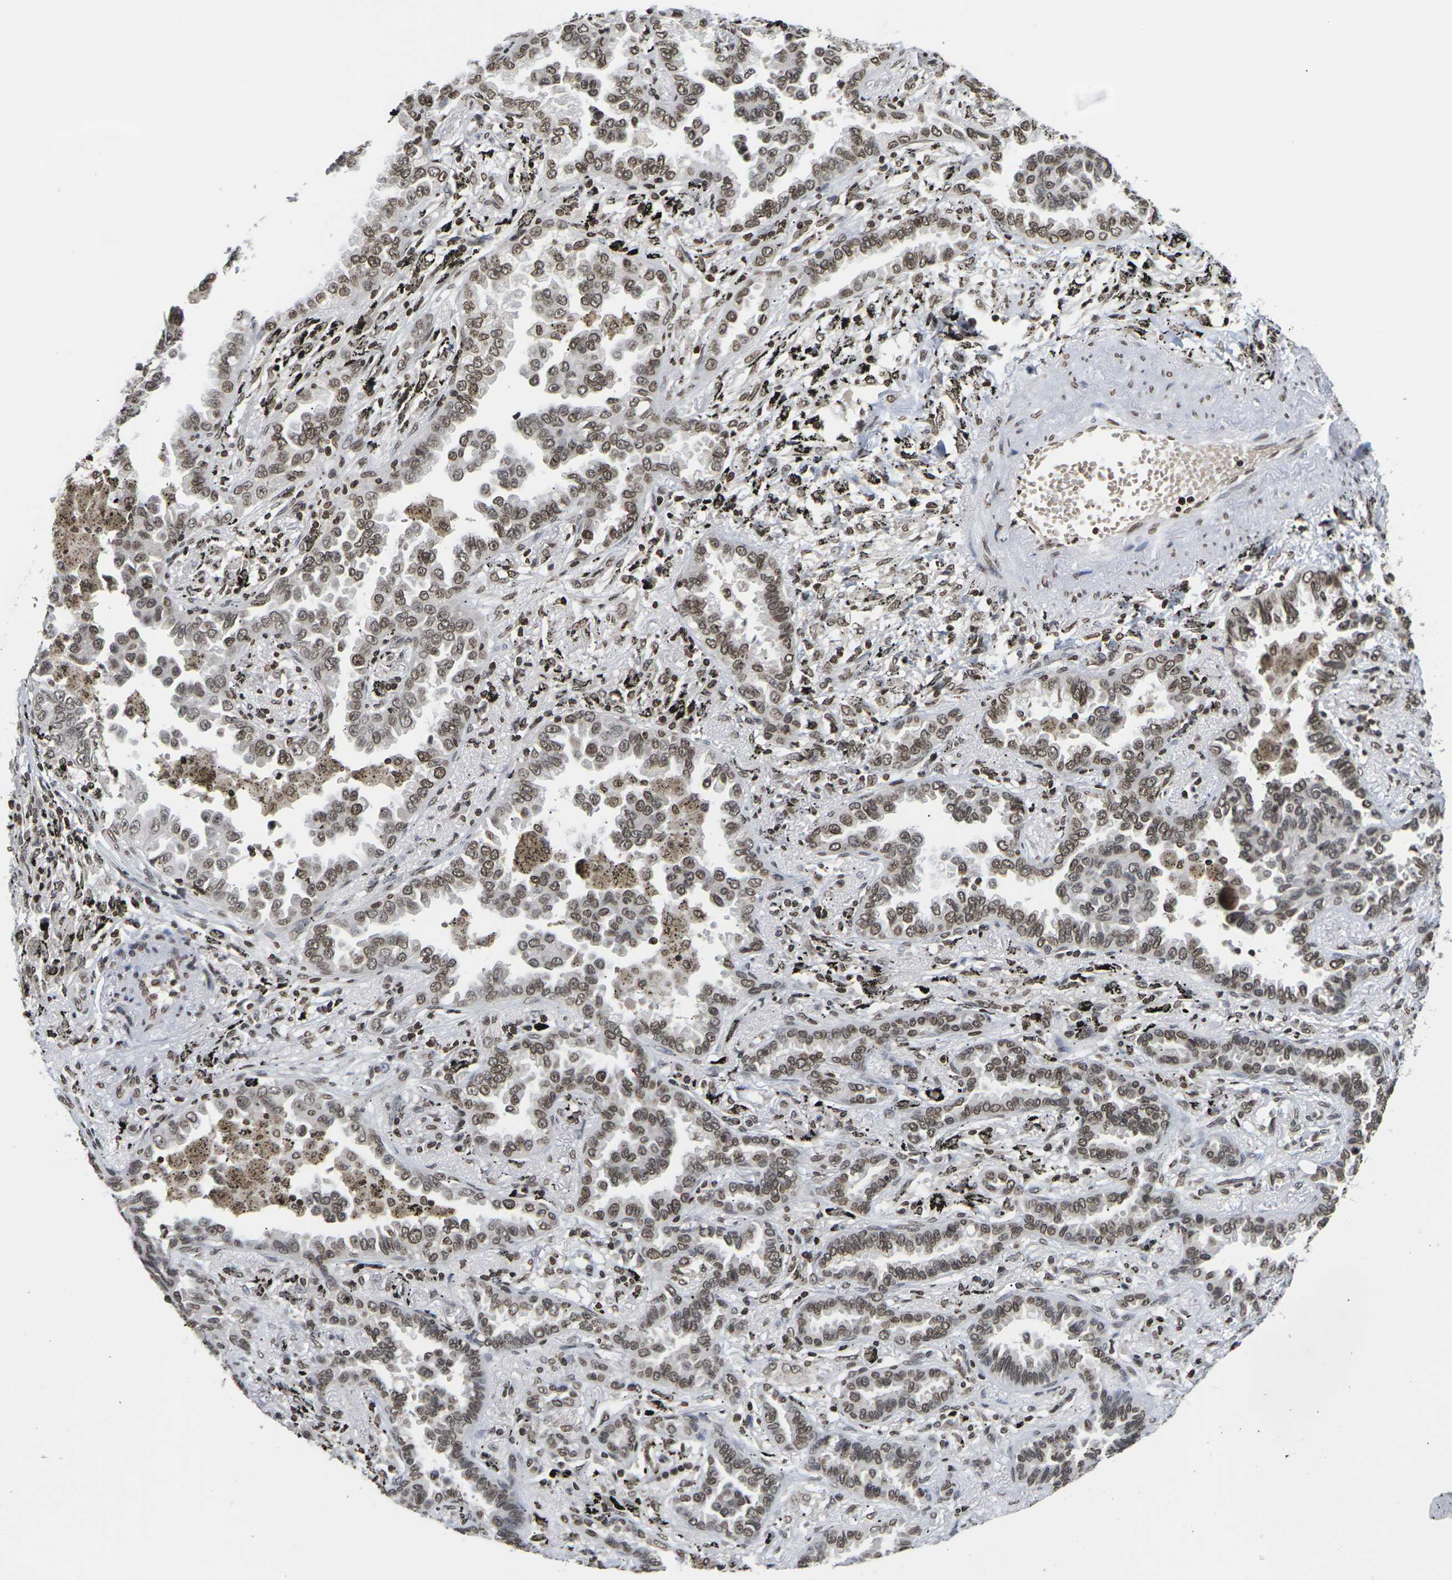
{"staining": {"intensity": "moderate", "quantity": ">75%", "location": "nuclear"}, "tissue": "lung cancer", "cell_type": "Tumor cells", "image_type": "cancer", "snomed": [{"axis": "morphology", "description": "Normal tissue, NOS"}, {"axis": "morphology", "description": "Adenocarcinoma, NOS"}, {"axis": "topography", "description": "Lung"}], "caption": "This is a micrograph of IHC staining of lung cancer, which shows moderate expression in the nuclear of tumor cells.", "gene": "ETV5", "patient": {"sex": "male", "age": 59}}